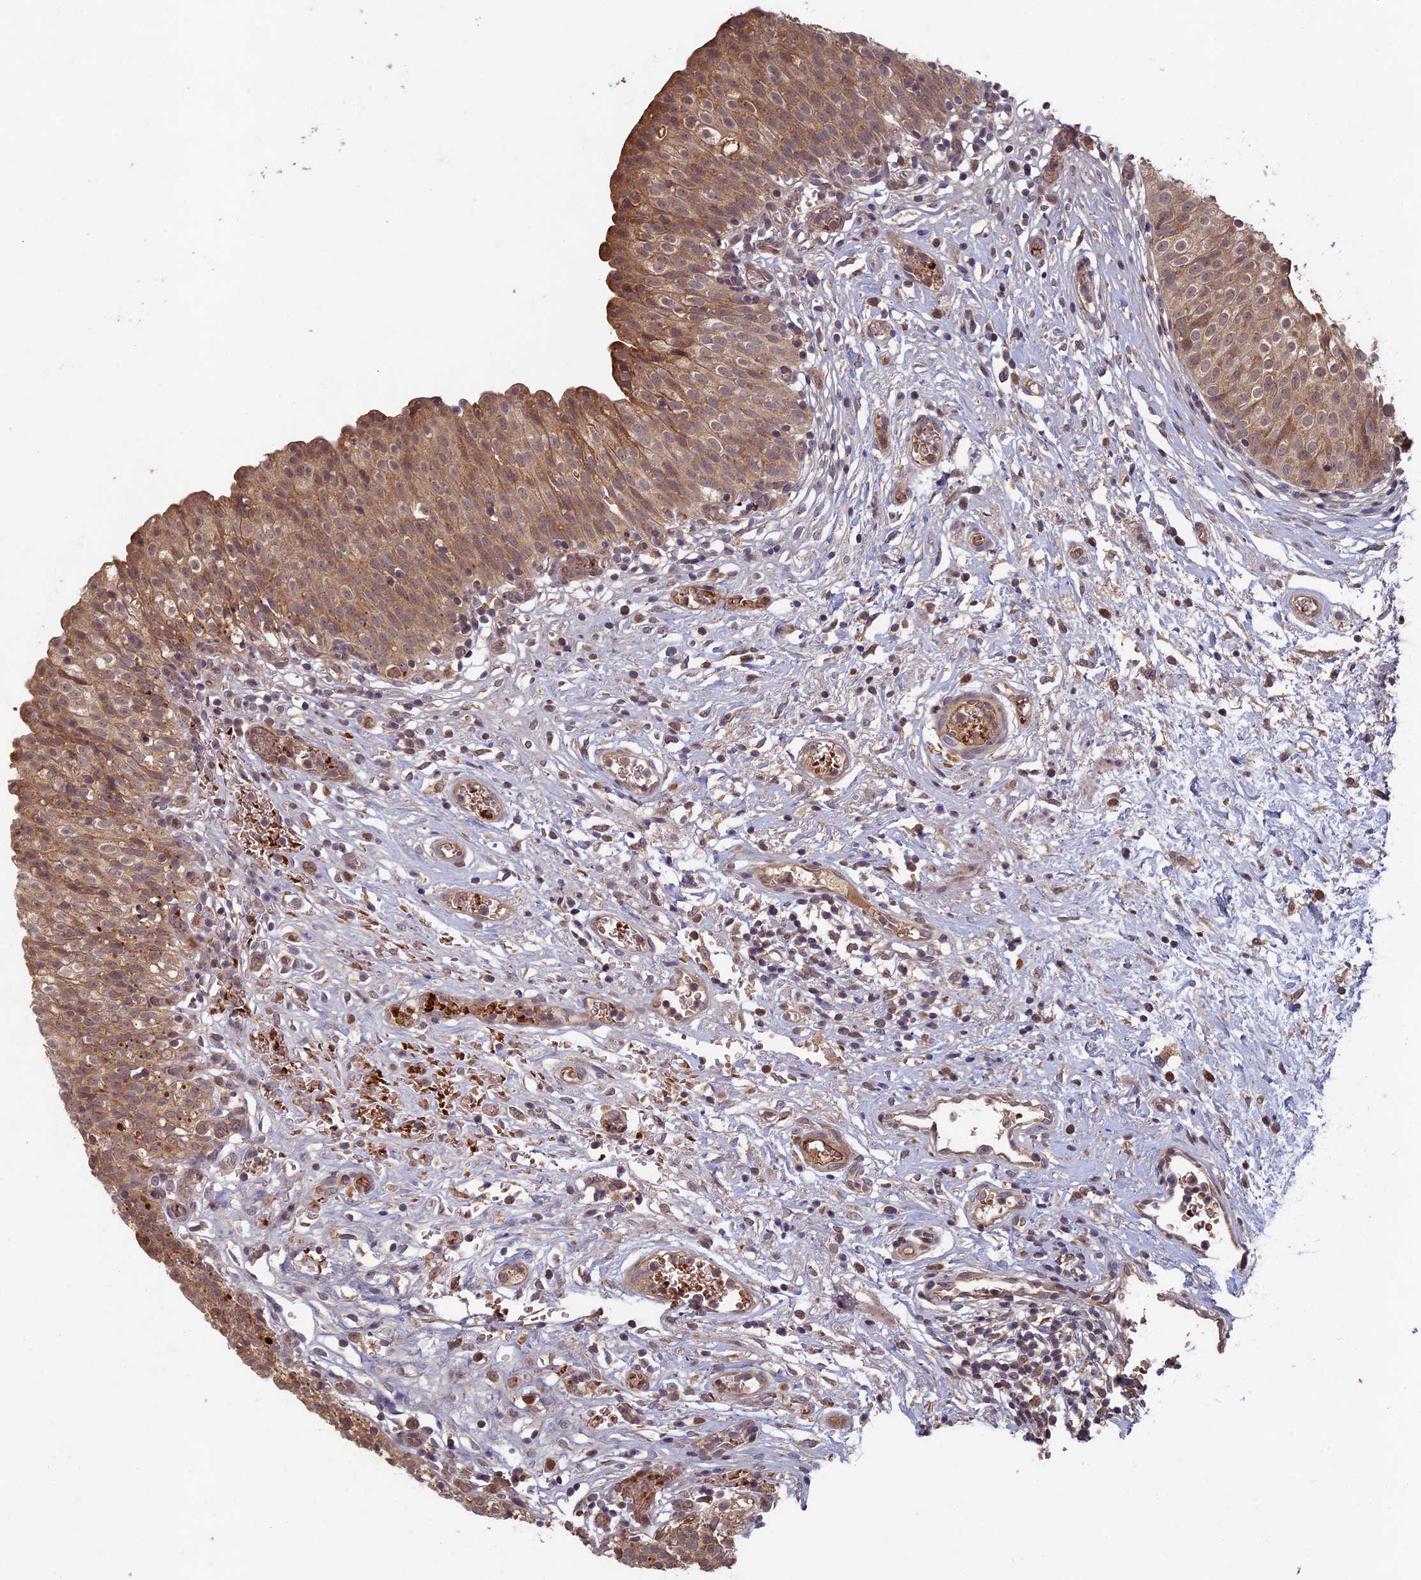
{"staining": {"intensity": "strong", "quantity": "25%-75%", "location": "cytoplasmic/membranous"}, "tissue": "urinary bladder", "cell_type": "Urothelial cells", "image_type": "normal", "snomed": [{"axis": "morphology", "description": "Normal tissue, NOS"}, {"axis": "topography", "description": "Urinary bladder"}], "caption": "Protein analysis of unremarkable urinary bladder shows strong cytoplasmic/membranous positivity in approximately 25%-75% of urothelial cells. The protein is stained brown, and the nuclei are stained in blue (DAB IHC with brightfield microscopy, high magnification).", "gene": "RCCD1", "patient": {"sex": "male", "age": 55}}